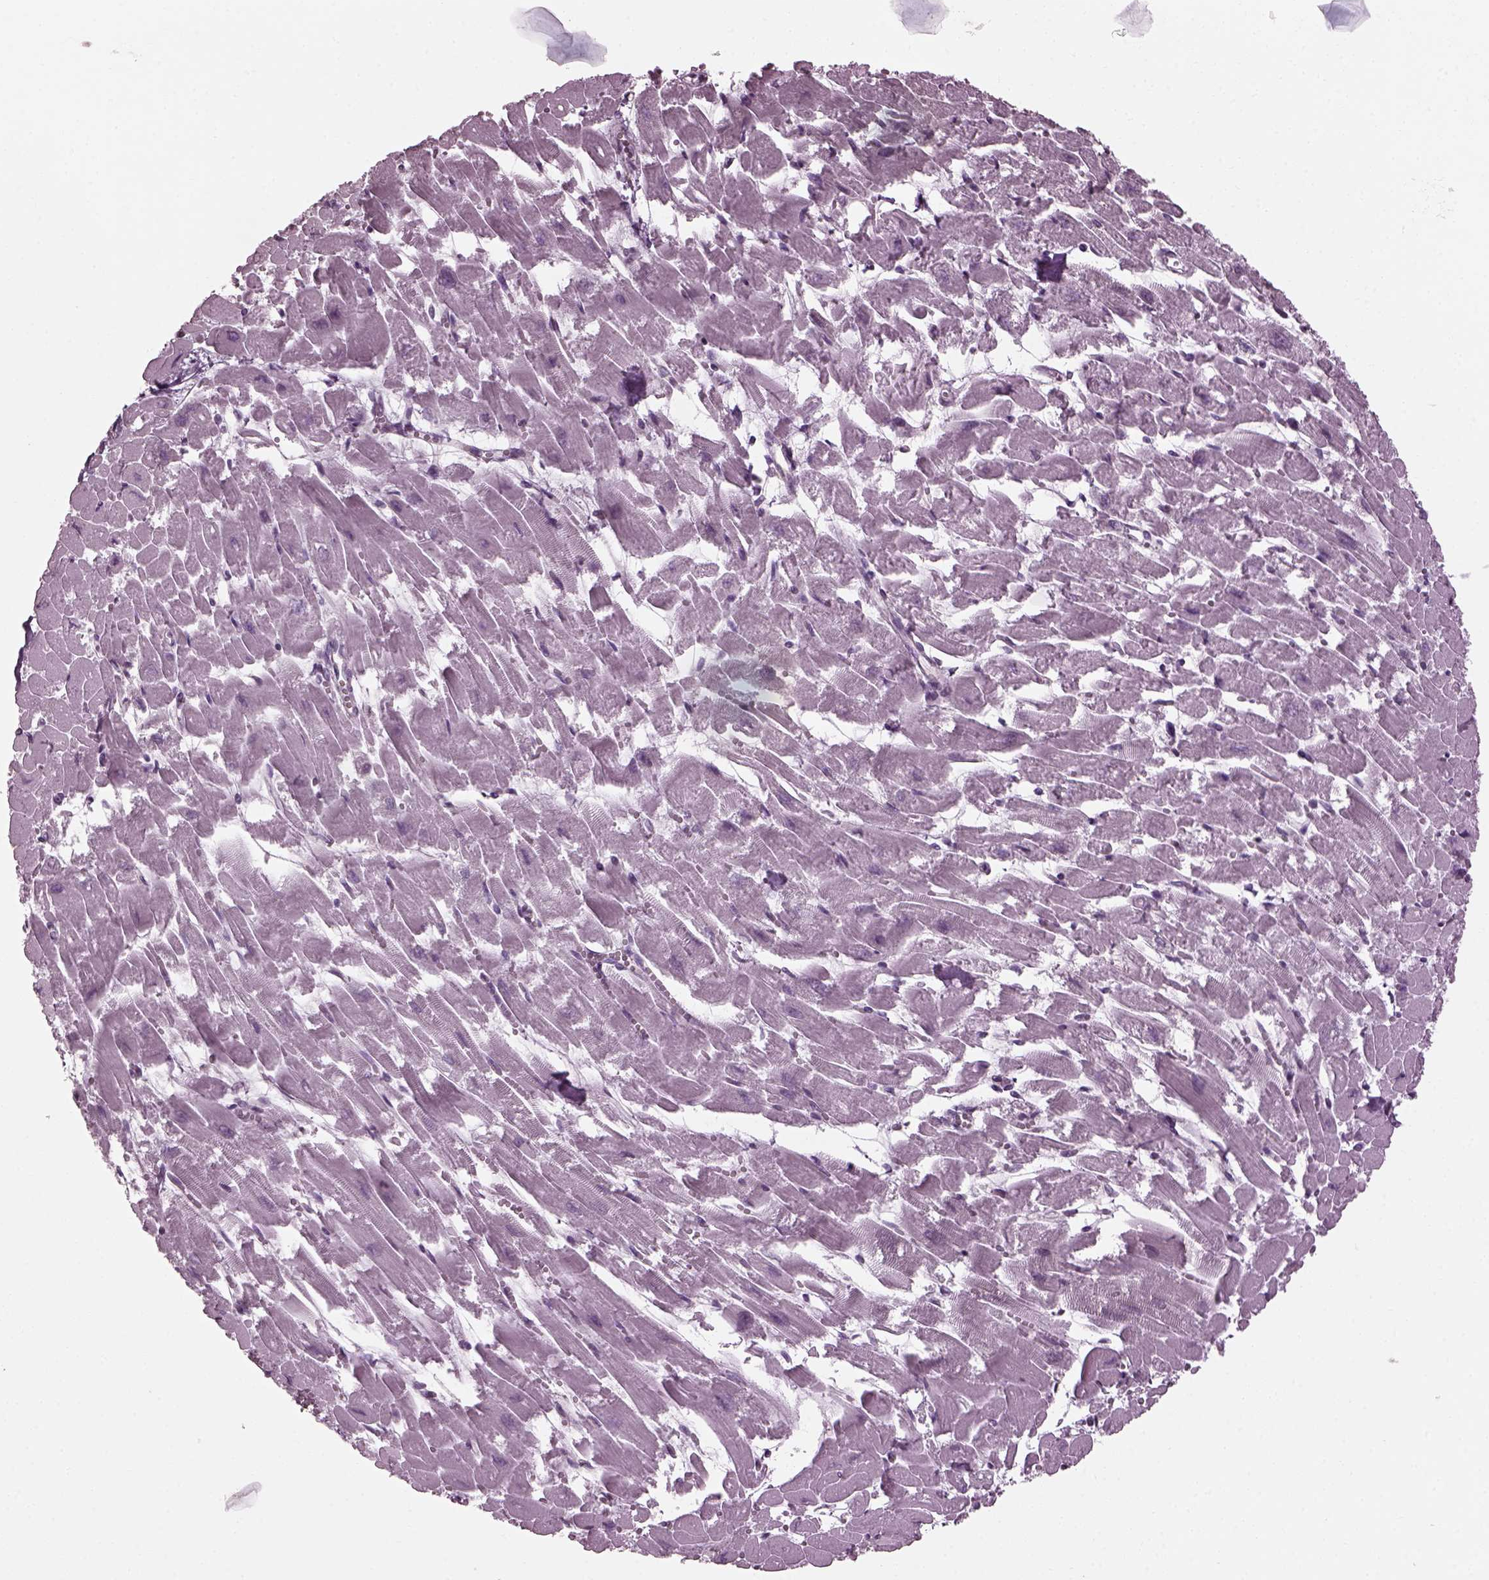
{"staining": {"intensity": "negative", "quantity": "none", "location": "none"}, "tissue": "heart muscle", "cell_type": "Cardiomyocytes", "image_type": "normal", "snomed": [{"axis": "morphology", "description": "Normal tissue, NOS"}, {"axis": "topography", "description": "Heart"}], "caption": "Micrograph shows no protein staining in cardiomyocytes of unremarkable heart muscle.", "gene": "CABP5", "patient": {"sex": "female", "age": 52}}